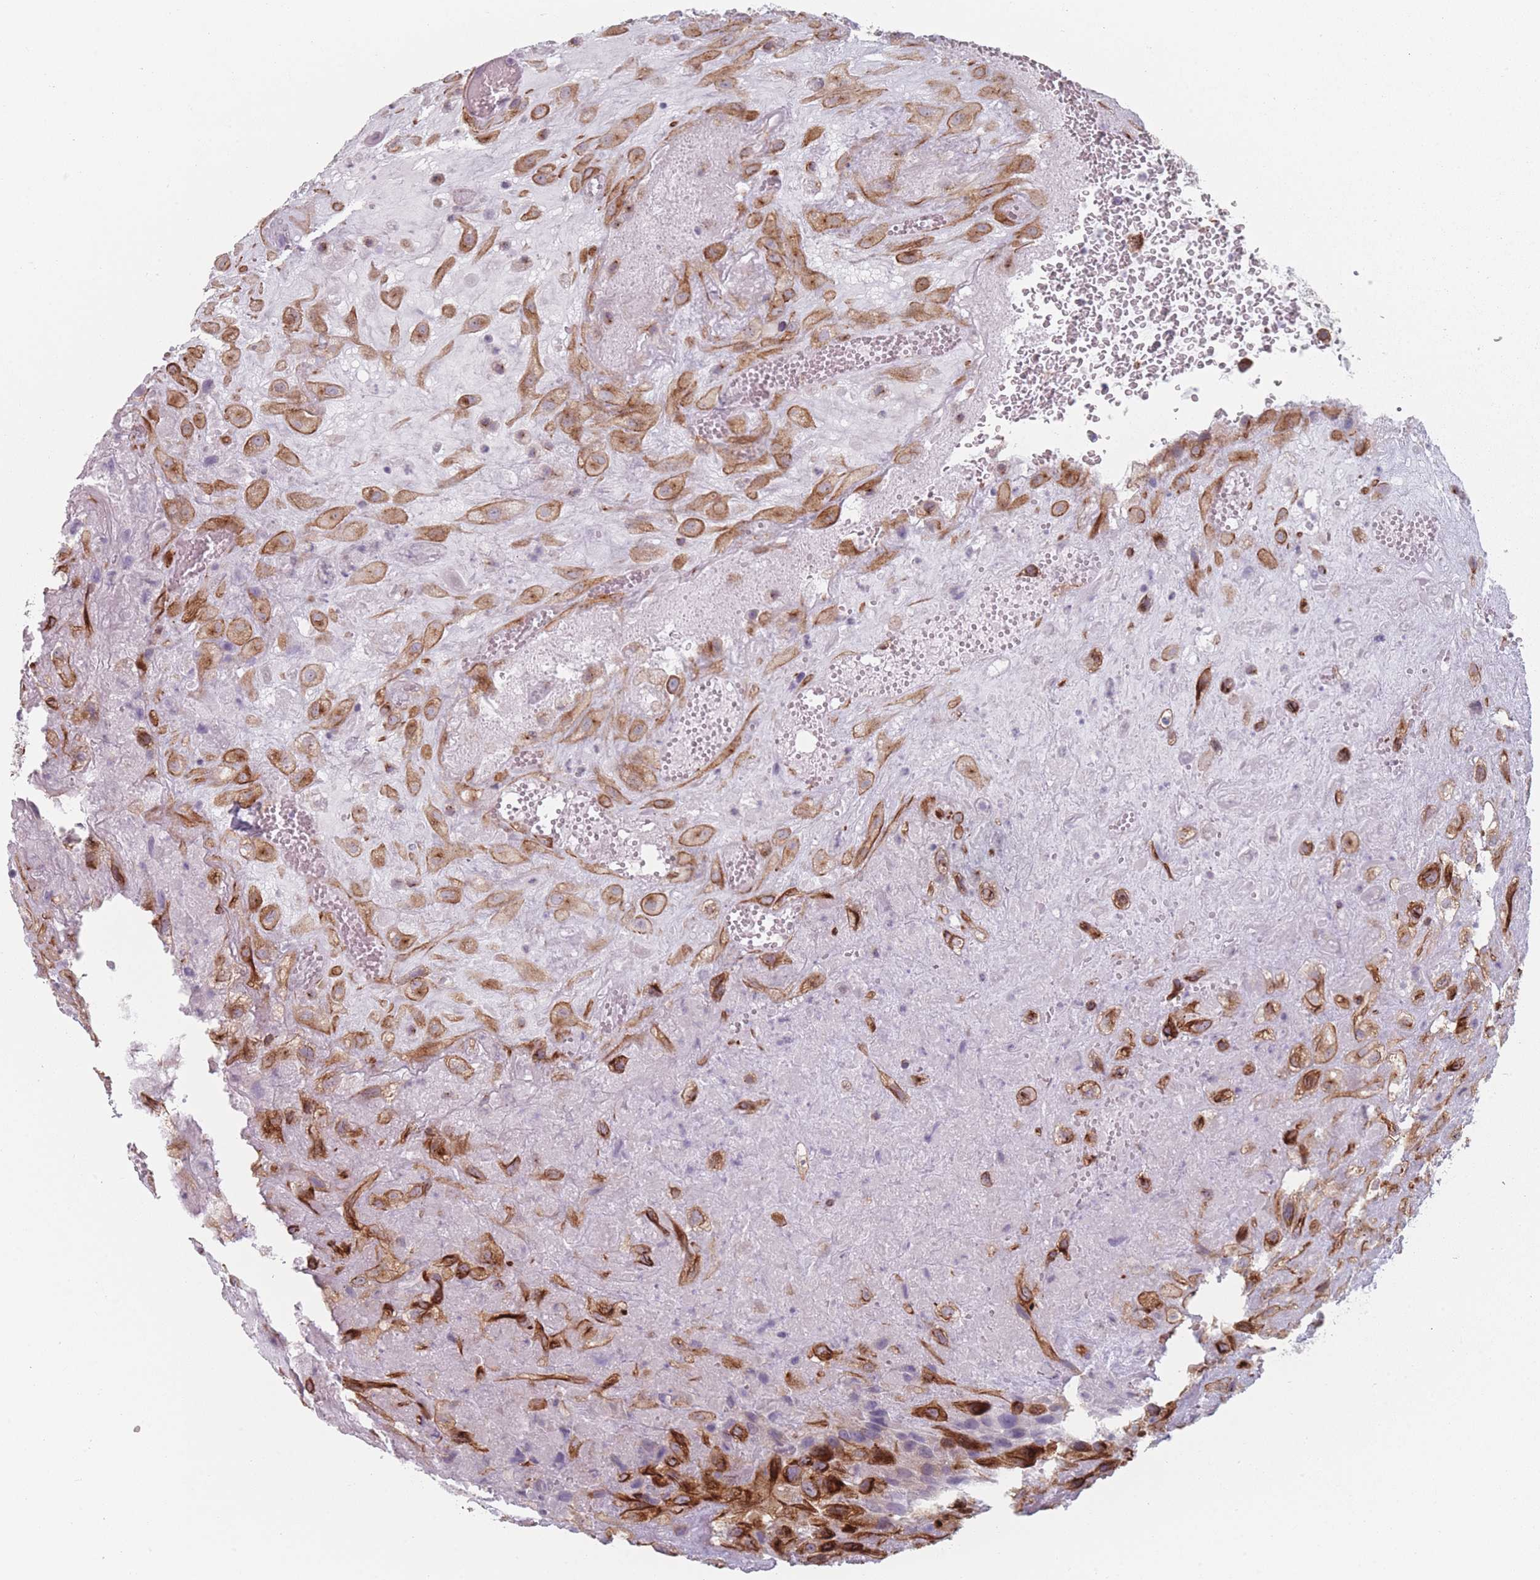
{"staining": {"intensity": "strong", "quantity": ">75%", "location": "cytoplasmic/membranous"}, "tissue": "placenta", "cell_type": "Decidual cells", "image_type": "normal", "snomed": [{"axis": "morphology", "description": "Normal tissue, NOS"}, {"axis": "topography", "description": "Placenta"}], "caption": "IHC histopathology image of unremarkable placenta: human placenta stained using IHC displays high levels of strong protein expression localized specifically in the cytoplasmic/membranous of decidual cells, appearing as a cytoplasmic/membranous brown color.", "gene": "RNF4", "patient": {"sex": "female", "age": 35}}